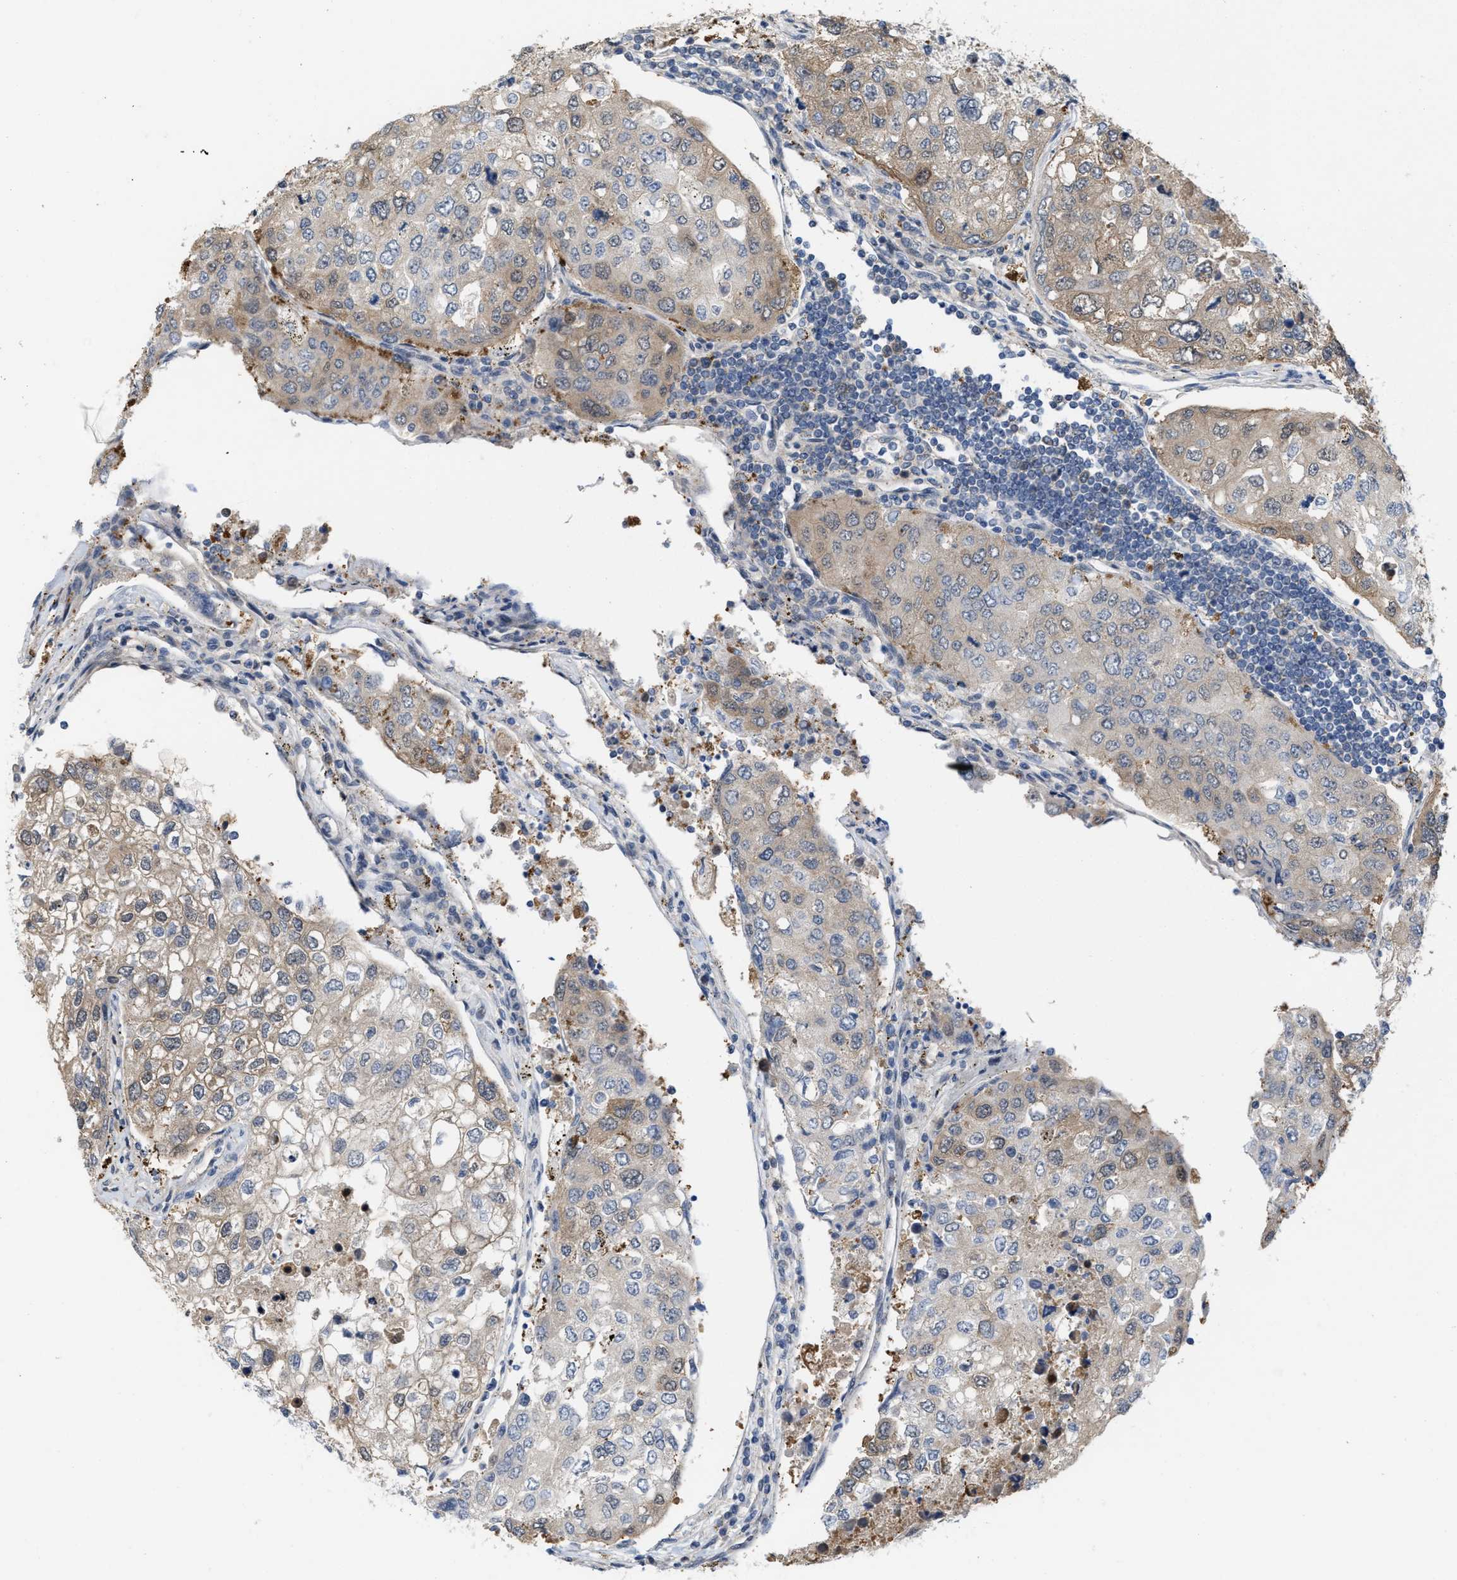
{"staining": {"intensity": "weak", "quantity": ">75%", "location": "cytoplasmic/membranous"}, "tissue": "urothelial cancer", "cell_type": "Tumor cells", "image_type": "cancer", "snomed": [{"axis": "morphology", "description": "Urothelial carcinoma, High grade"}, {"axis": "topography", "description": "Lymph node"}, {"axis": "topography", "description": "Urinary bladder"}], "caption": "Brown immunohistochemical staining in urothelial cancer demonstrates weak cytoplasmic/membranous positivity in about >75% of tumor cells.", "gene": "CSNK1A1", "patient": {"sex": "male", "age": 51}}